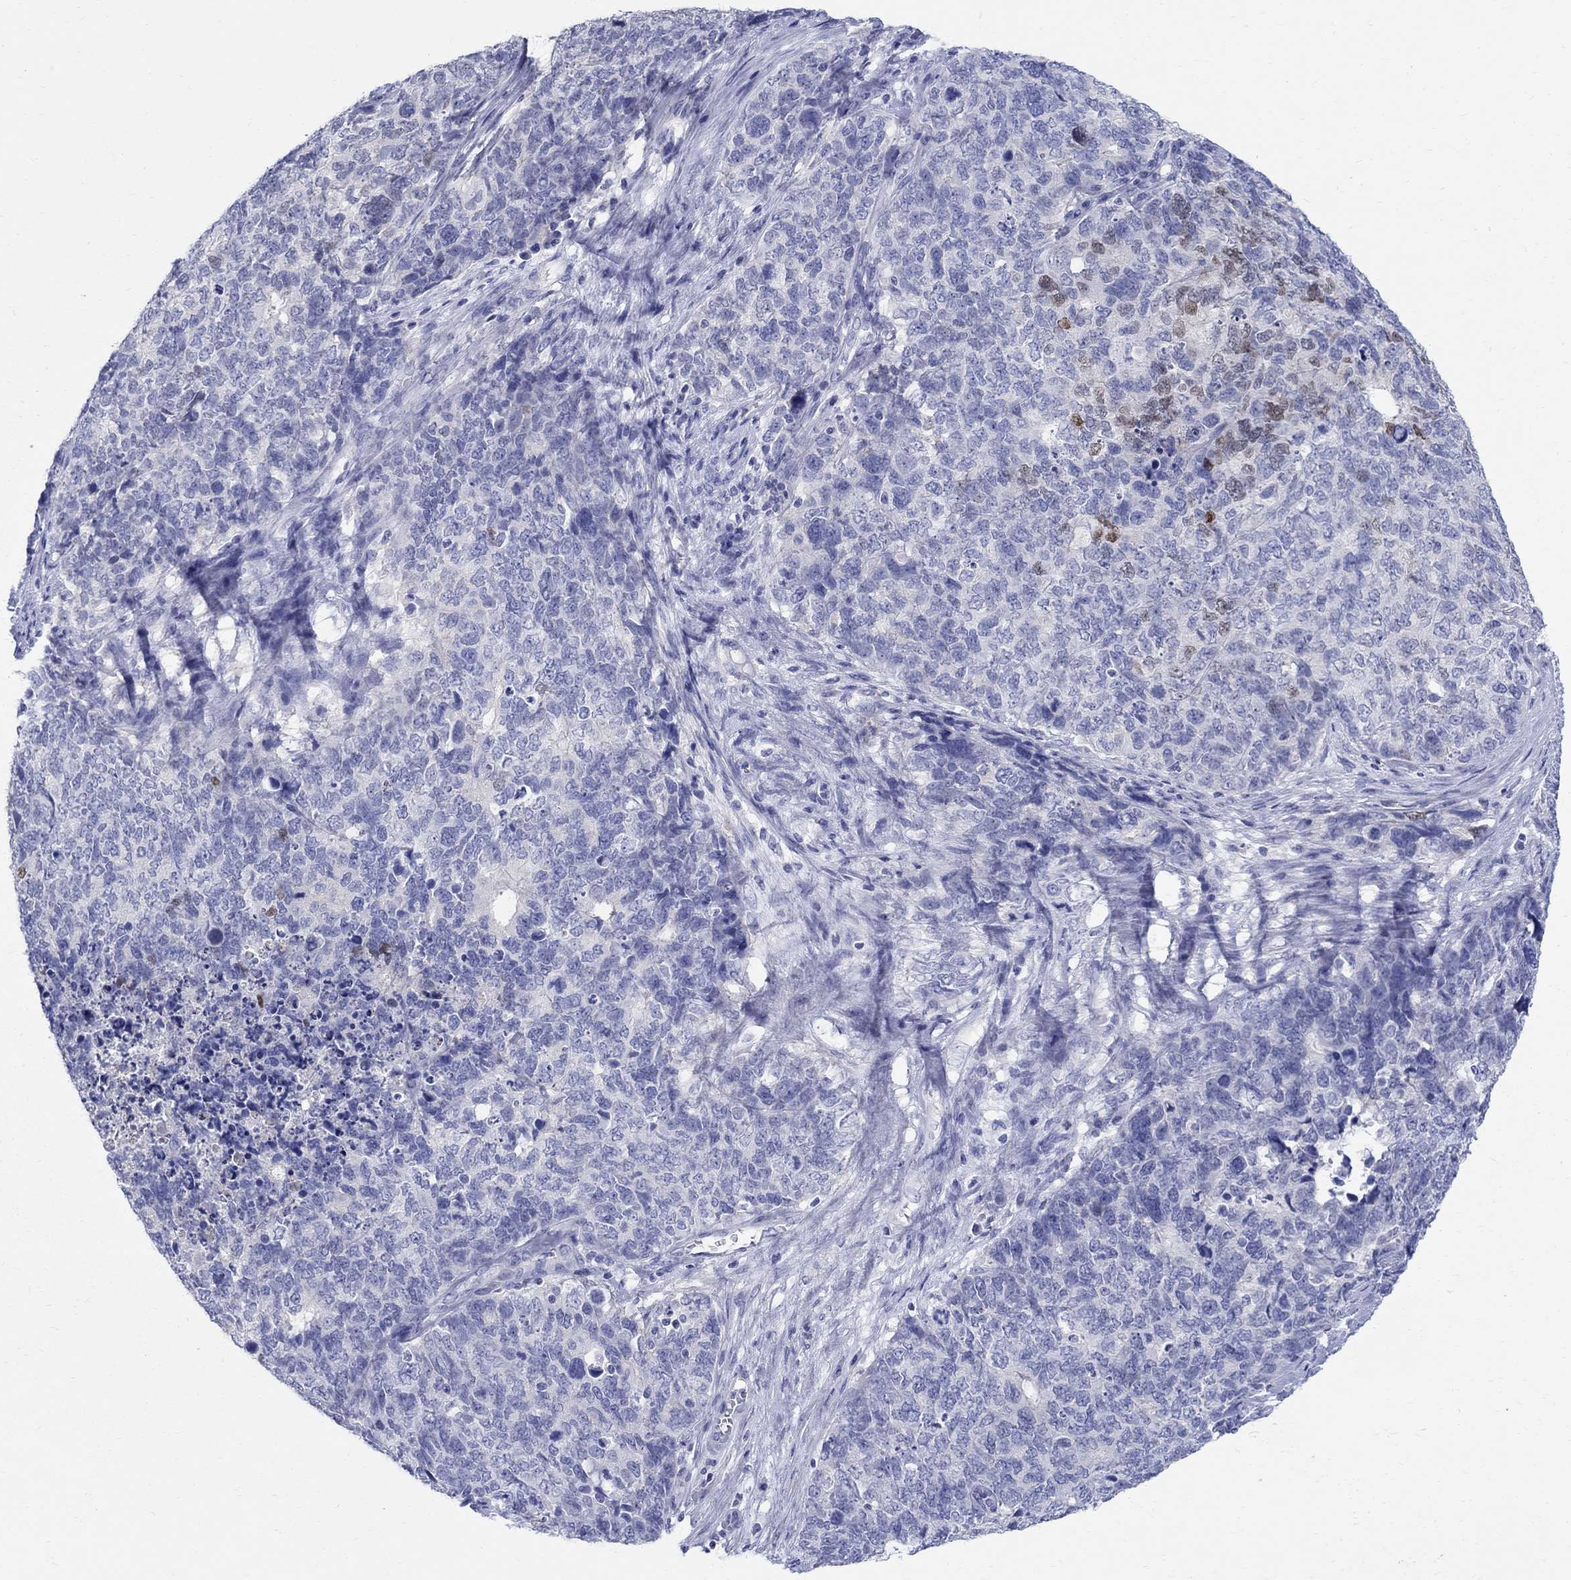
{"staining": {"intensity": "weak", "quantity": "<25%", "location": "nuclear"}, "tissue": "cervical cancer", "cell_type": "Tumor cells", "image_type": "cancer", "snomed": [{"axis": "morphology", "description": "Squamous cell carcinoma, NOS"}, {"axis": "topography", "description": "Cervix"}], "caption": "Immunohistochemistry (IHC) micrograph of human cervical cancer (squamous cell carcinoma) stained for a protein (brown), which demonstrates no staining in tumor cells. (DAB immunohistochemistry with hematoxylin counter stain).", "gene": "SOX2", "patient": {"sex": "female", "age": 63}}